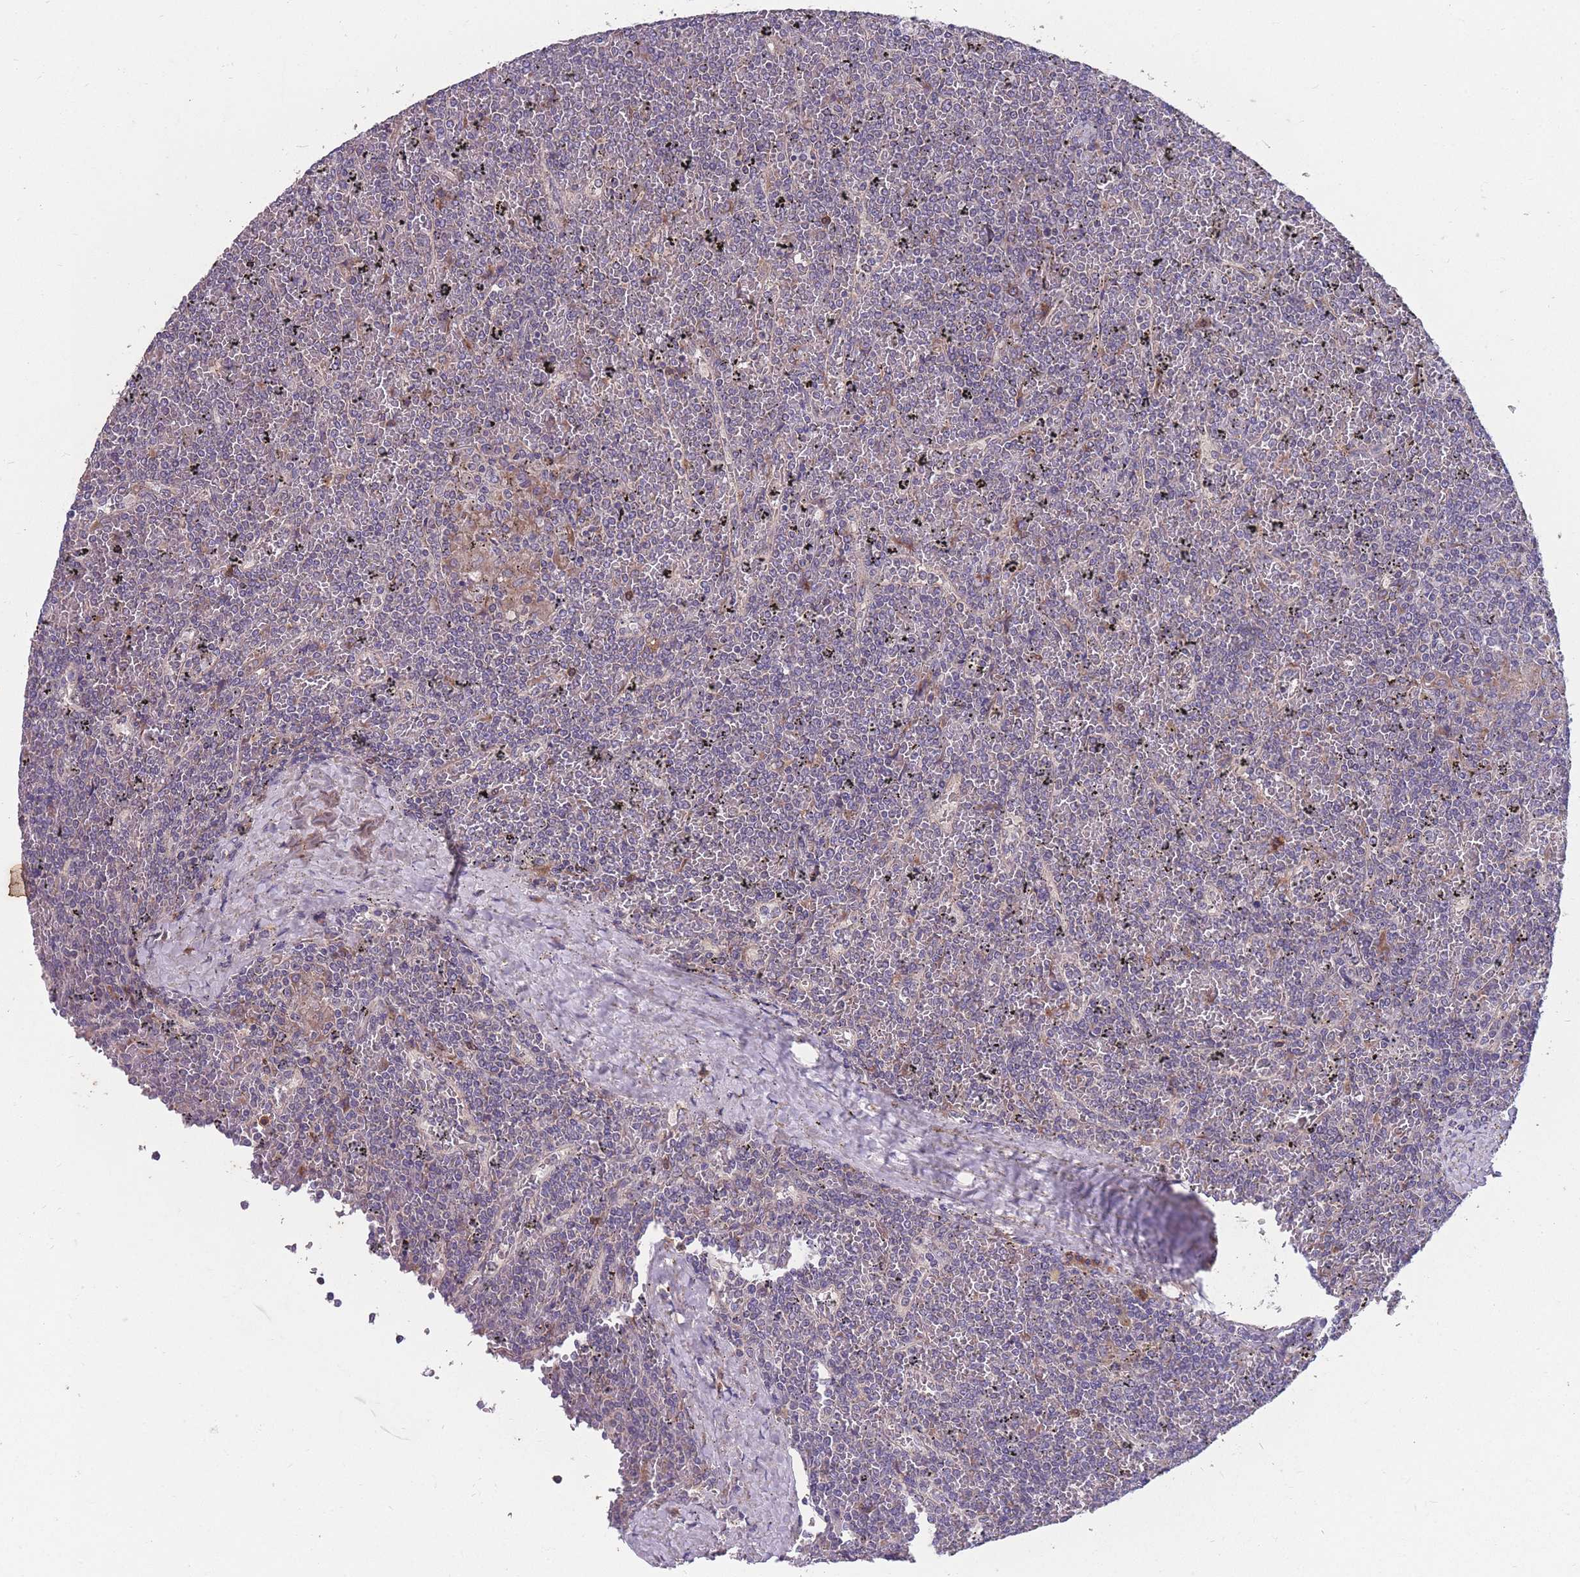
{"staining": {"intensity": "weak", "quantity": "<25%", "location": "cytoplasmic/membranous"}, "tissue": "lymphoma", "cell_type": "Tumor cells", "image_type": "cancer", "snomed": [{"axis": "morphology", "description": "Malignant lymphoma, non-Hodgkin's type, Low grade"}, {"axis": "topography", "description": "Spleen"}], "caption": "This image is of low-grade malignant lymphoma, non-Hodgkin's type stained with immunohistochemistry to label a protein in brown with the nuclei are counter-stained blue. There is no positivity in tumor cells.", "gene": "STIM2", "patient": {"sex": "female", "age": 19}}